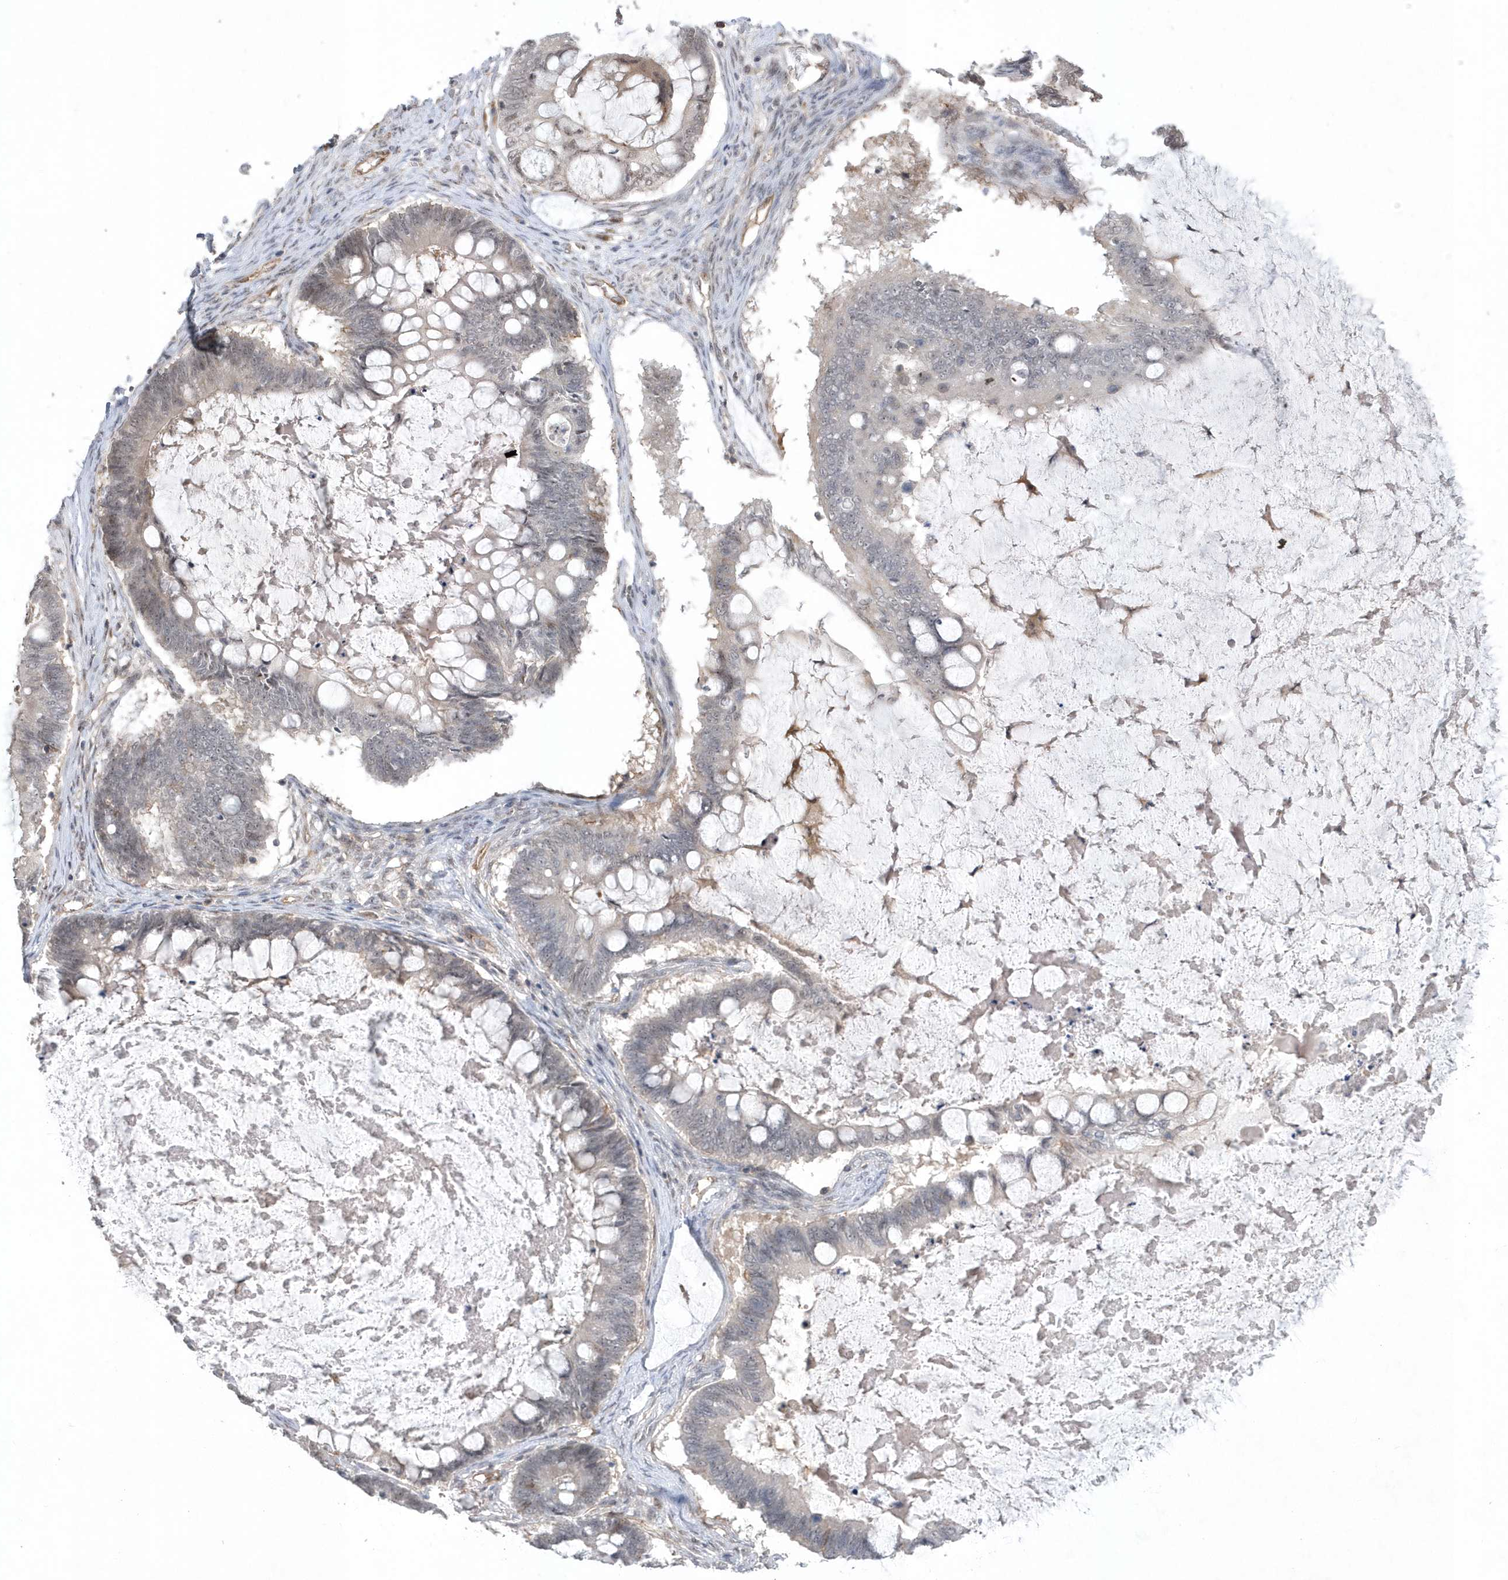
{"staining": {"intensity": "negative", "quantity": "none", "location": "none"}, "tissue": "ovarian cancer", "cell_type": "Tumor cells", "image_type": "cancer", "snomed": [{"axis": "morphology", "description": "Cystadenocarcinoma, mucinous, NOS"}, {"axis": "topography", "description": "Ovary"}], "caption": "A high-resolution photomicrograph shows IHC staining of ovarian cancer, which displays no significant positivity in tumor cells.", "gene": "CRIP3", "patient": {"sex": "female", "age": 61}}